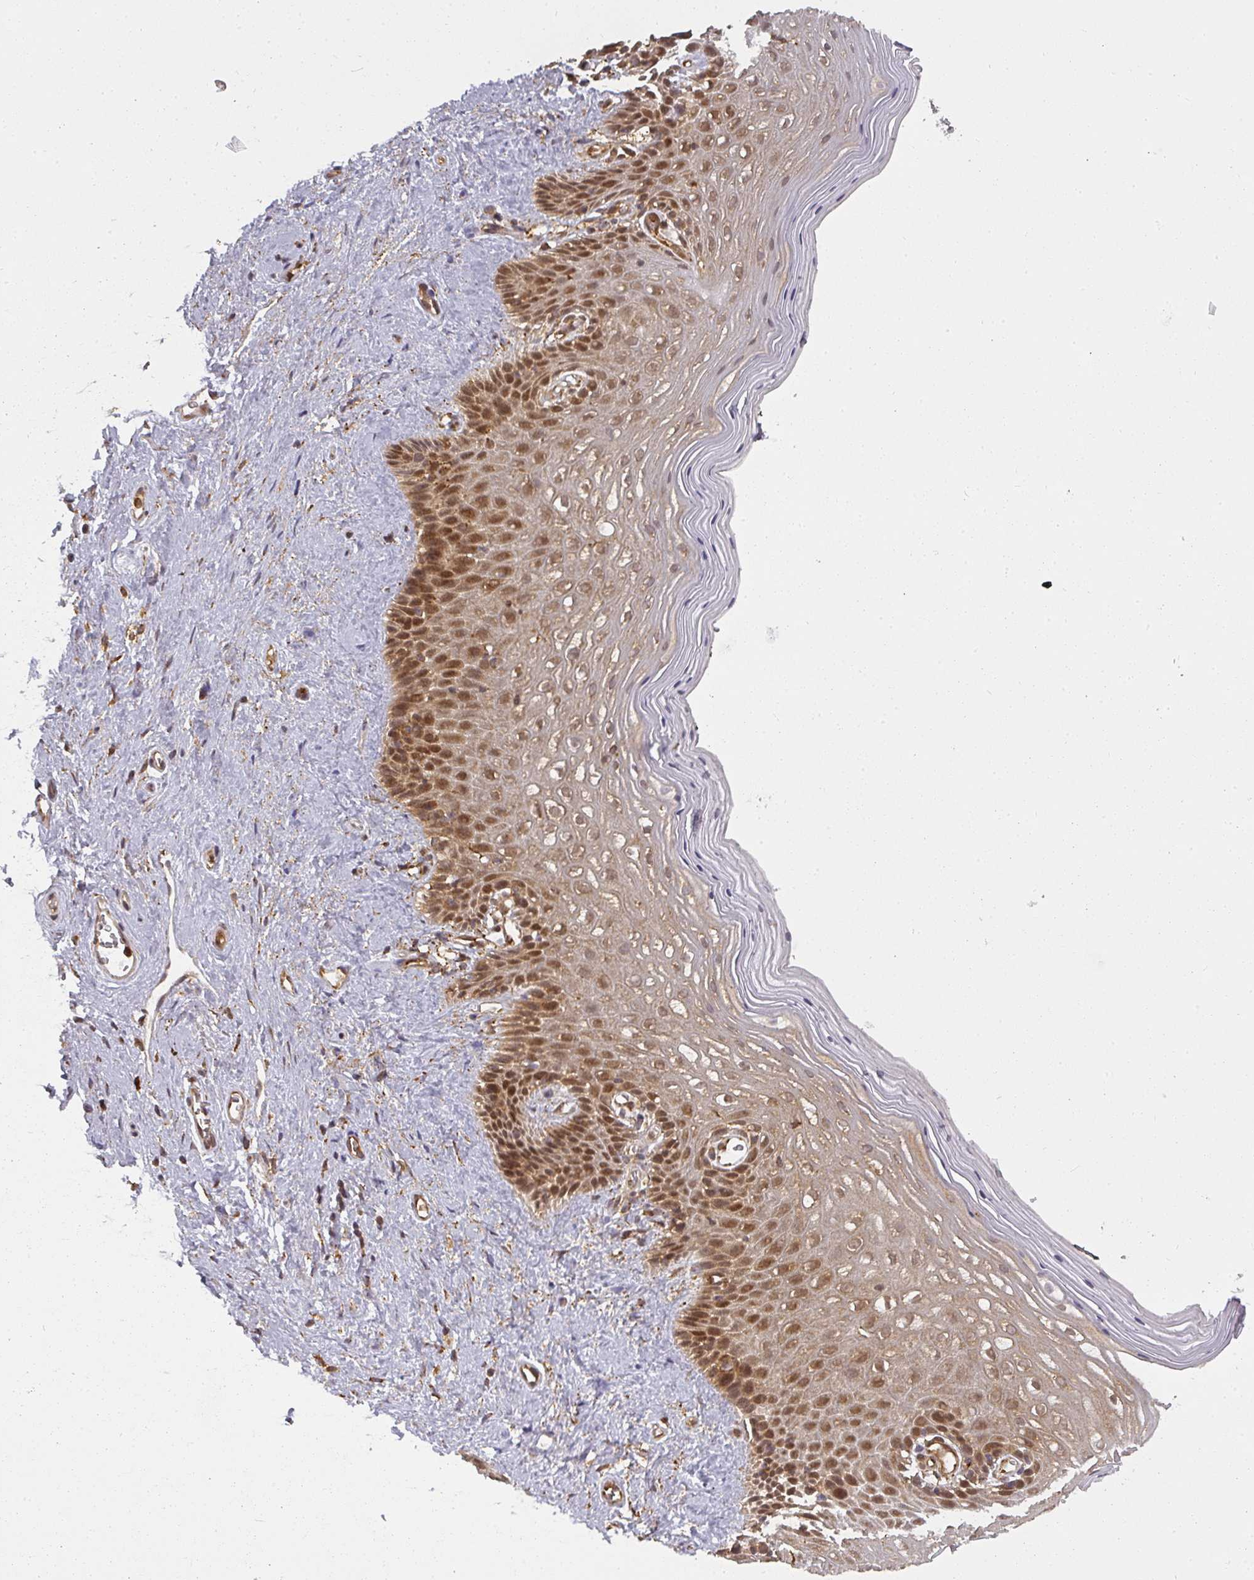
{"staining": {"intensity": "moderate", "quantity": ">75%", "location": "cytoplasmic/membranous,nuclear"}, "tissue": "vagina", "cell_type": "Squamous epithelial cells", "image_type": "normal", "snomed": [{"axis": "morphology", "description": "Normal tissue, NOS"}, {"axis": "topography", "description": "Vagina"}], "caption": "DAB immunohistochemical staining of normal vagina shows moderate cytoplasmic/membranous,nuclear protein positivity in about >75% of squamous epithelial cells.", "gene": "PPP6R3", "patient": {"sex": "female", "age": 47}}